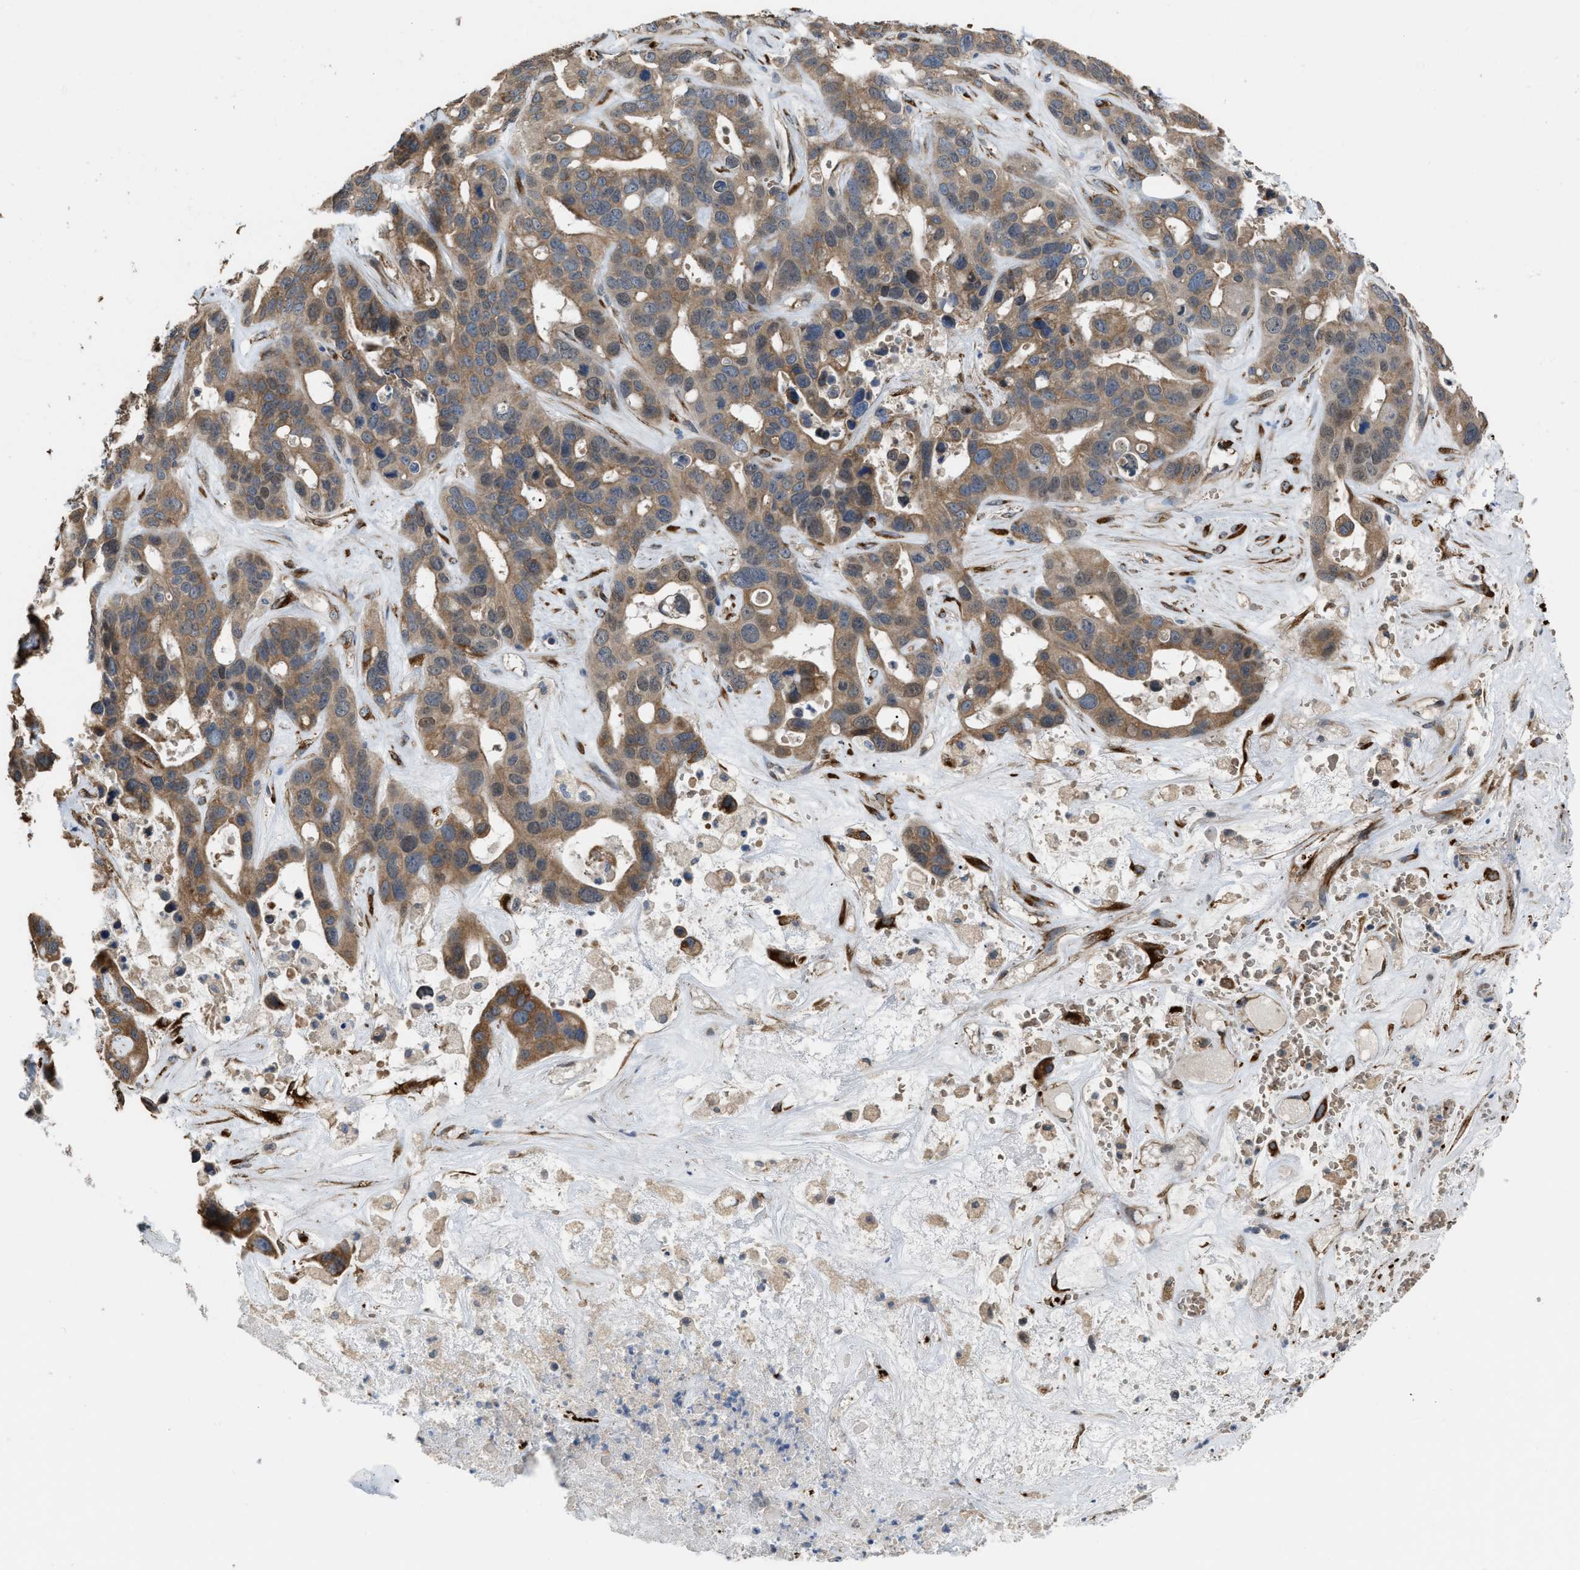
{"staining": {"intensity": "moderate", "quantity": ">75%", "location": "cytoplasmic/membranous"}, "tissue": "liver cancer", "cell_type": "Tumor cells", "image_type": "cancer", "snomed": [{"axis": "morphology", "description": "Cholangiocarcinoma"}, {"axis": "topography", "description": "Liver"}], "caption": "High-magnification brightfield microscopy of liver cancer stained with DAB (3,3'-diaminobenzidine) (brown) and counterstained with hematoxylin (blue). tumor cells exhibit moderate cytoplasmic/membranous expression is seen in about>75% of cells. The staining was performed using DAB (3,3'-diaminobenzidine), with brown indicating positive protein expression. Nuclei are stained blue with hematoxylin.", "gene": "SELENOM", "patient": {"sex": "female", "age": 65}}